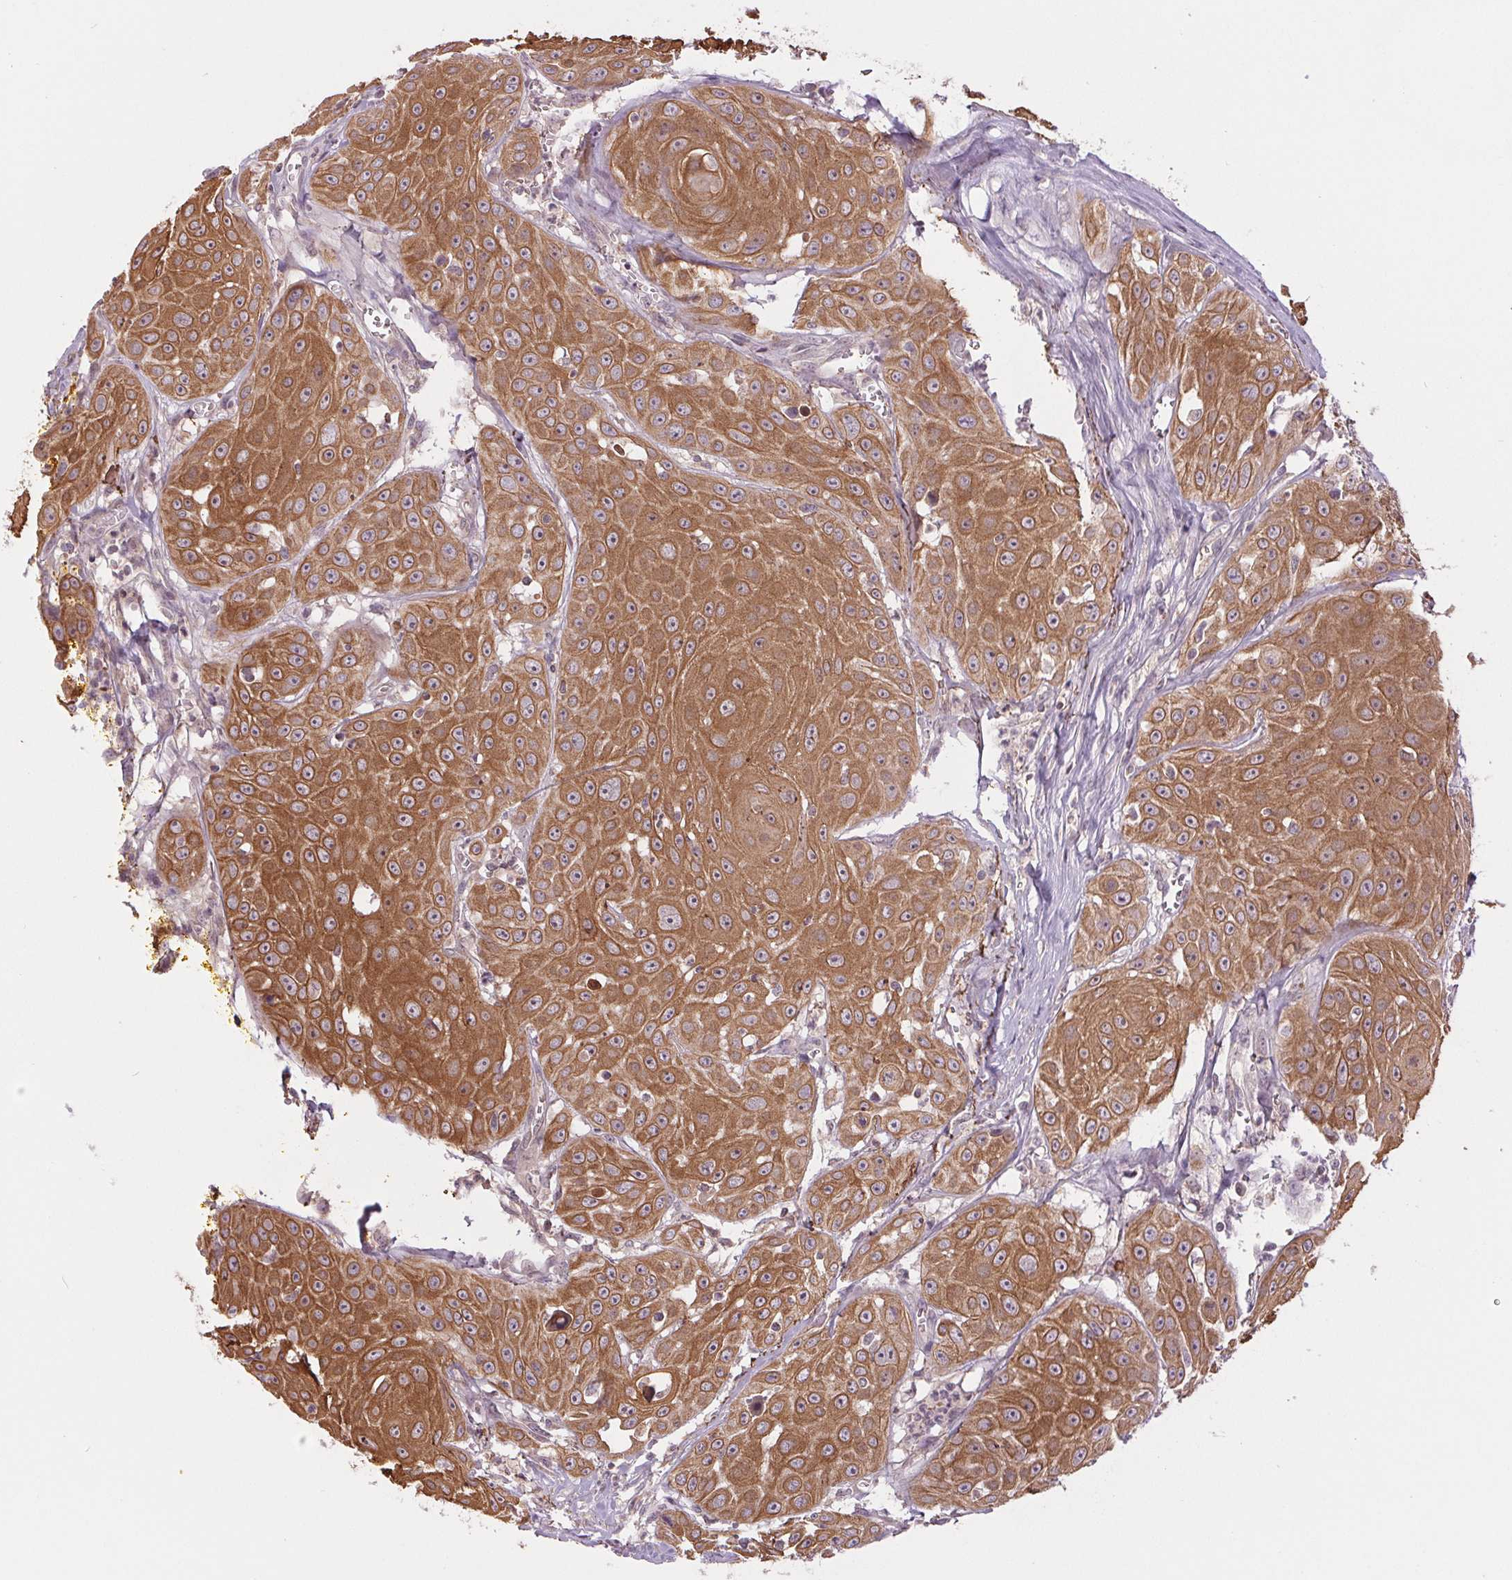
{"staining": {"intensity": "moderate", "quantity": ">75%", "location": "cytoplasmic/membranous"}, "tissue": "head and neck cancer", "cell_type": "Tumor cells", "image_type": "cancer", "snomed": [{"axis": "morphology", "description": "Squamous cell carcinoma, NOS"}, {"axis": "topography", "description": "Oral tissue"}, {"axis": "topography", "description": "Head-Neck"}], "caption": "Human head and neck squamous cell carcinoma stained with a protein marker exhibits moderate staining in tumor cells.", "gene": "MAP3K5", "patient": {"sex": "male", "age": 81}}